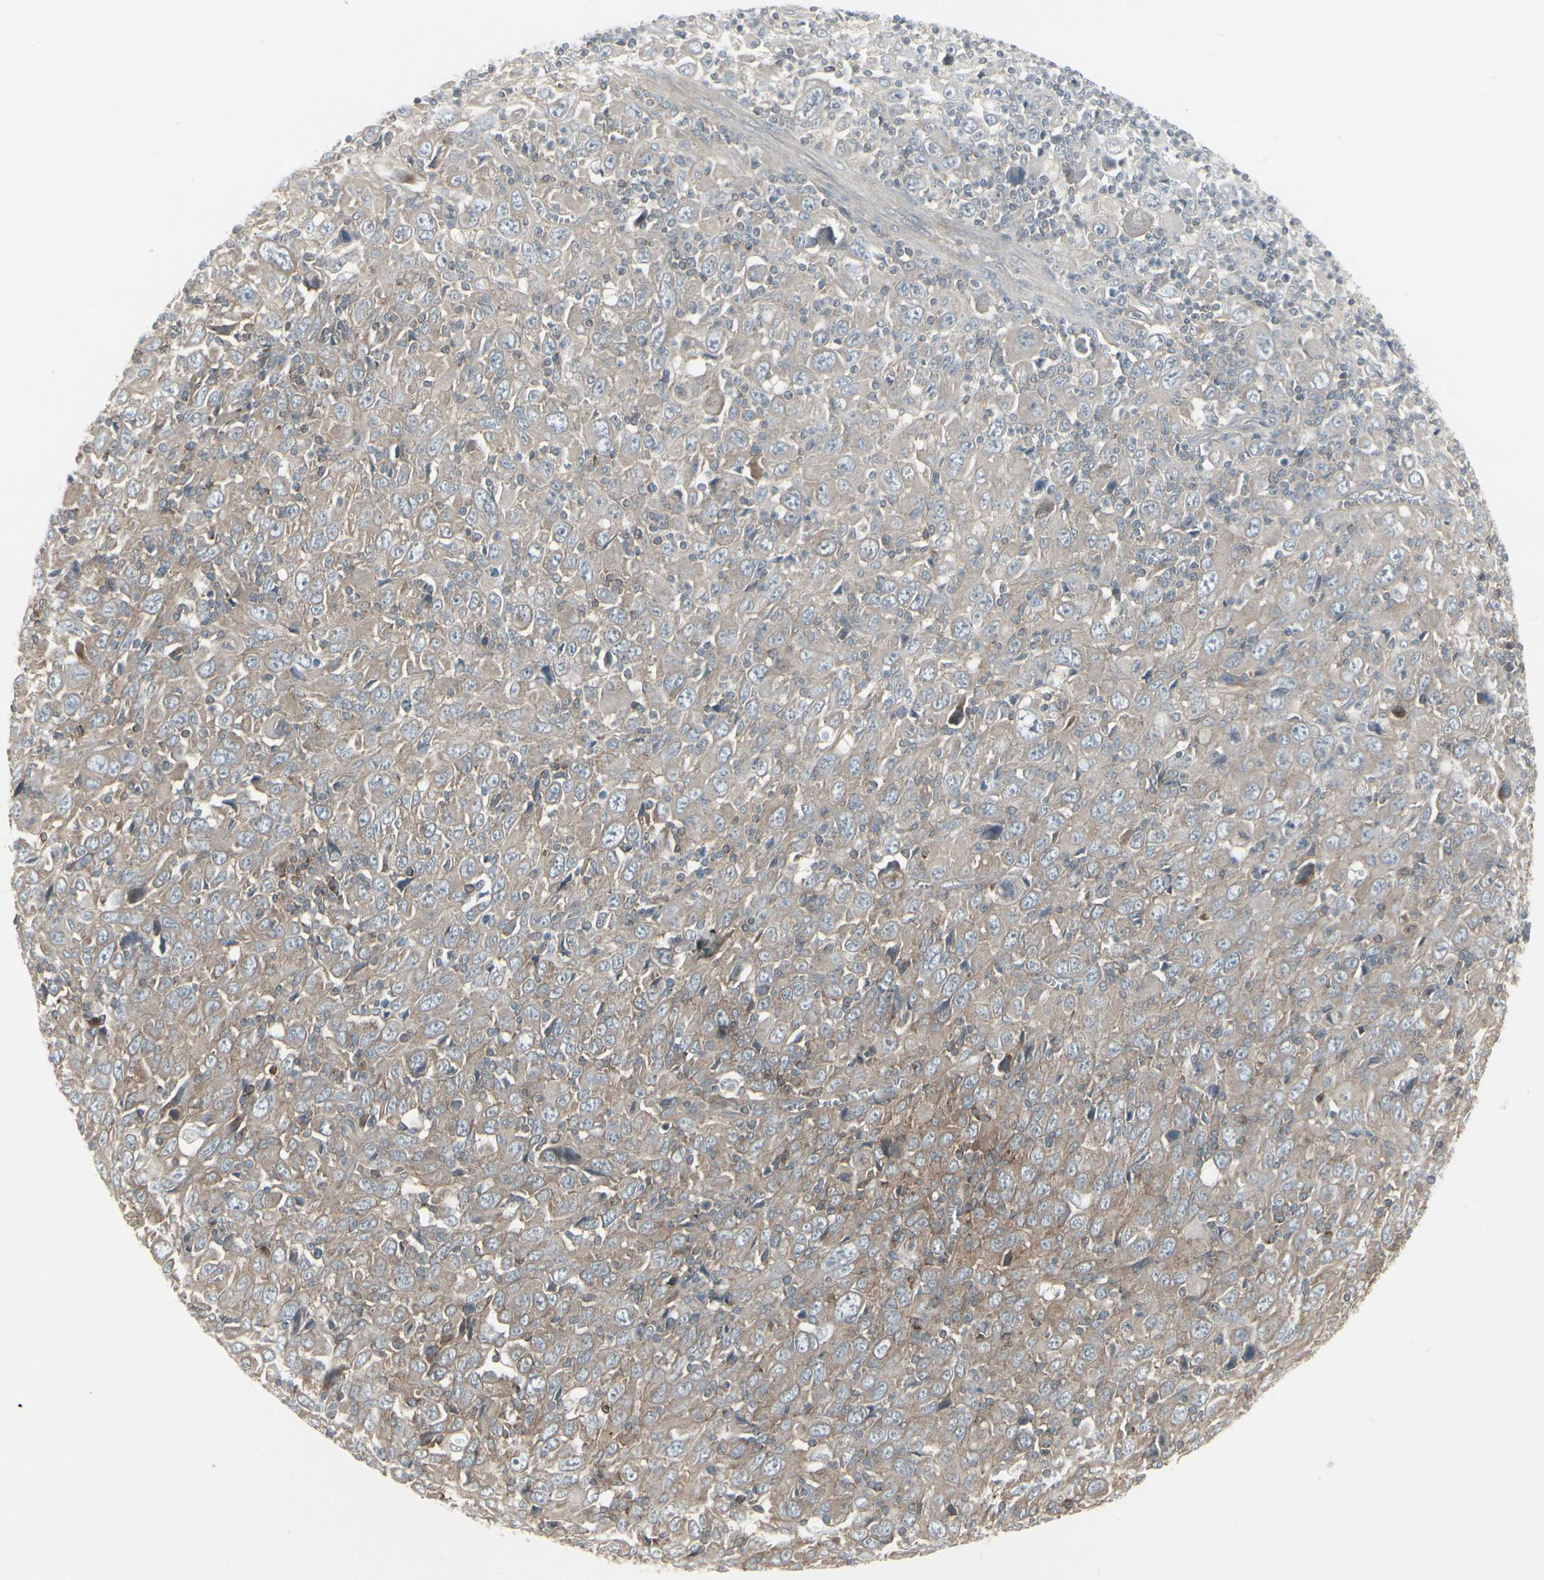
{"staining": {"intensity": "moderate", "quantity": ">75%", "location": "cytoplasmic/membranous"}, "tissue": "melanoma", "cell_type": "Tumor cells", "image_type": "cancer", "snomed": [{"axis": "morphology", "description": "Malignant melanoma, Metastatic site"}, {"axis": "topography", "description": "Skin"}], "caption": "Immunohistochemistry histopathology image of human melanoma stained for a protein (brown), which exhibits medium levels of moderate cytoplasmic/membranous staining in approximately >75% of tumor cells.", "gene": "EPS15", "patient": {"sex": "female", "age": 56}}